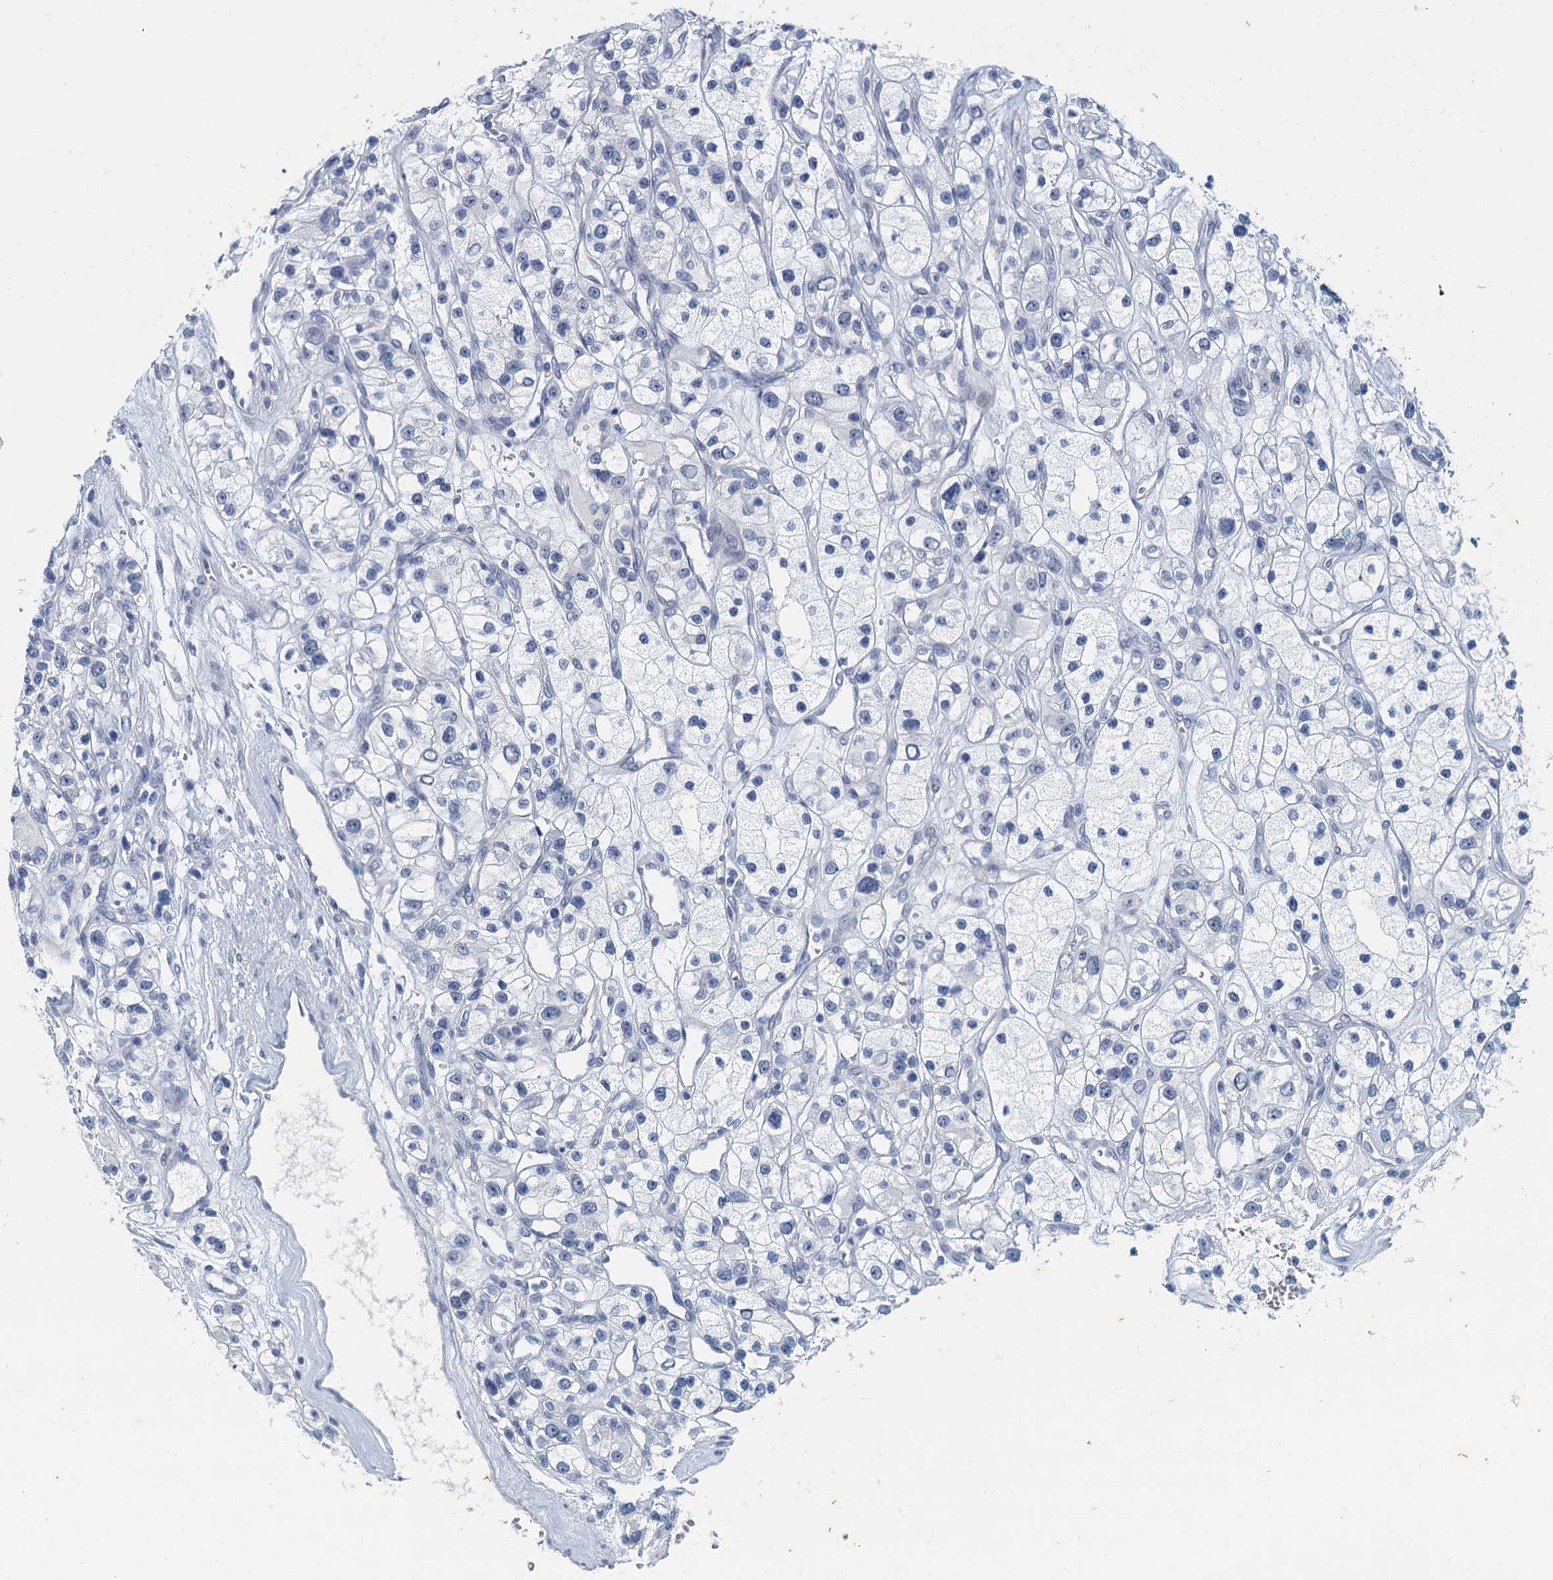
{"staining": {"intensity": "negative", "quantity": "none", "location": "none"}, "tissue": "renal cancer", "cell_type": "Tumor cells", "image_type": "cancer", "snomed": [{"axis": "morphology", "description": "Adenocarcinoma, NOS"}, {"axis": "topography", "description": "Kidney"}], "caption": "Photomicrograph shows no significant protein staining in tumor cells of renal adenocarcinoma.", "gene": "ENSG00000131152", "patient": {"sex": "female", "age": 57}}